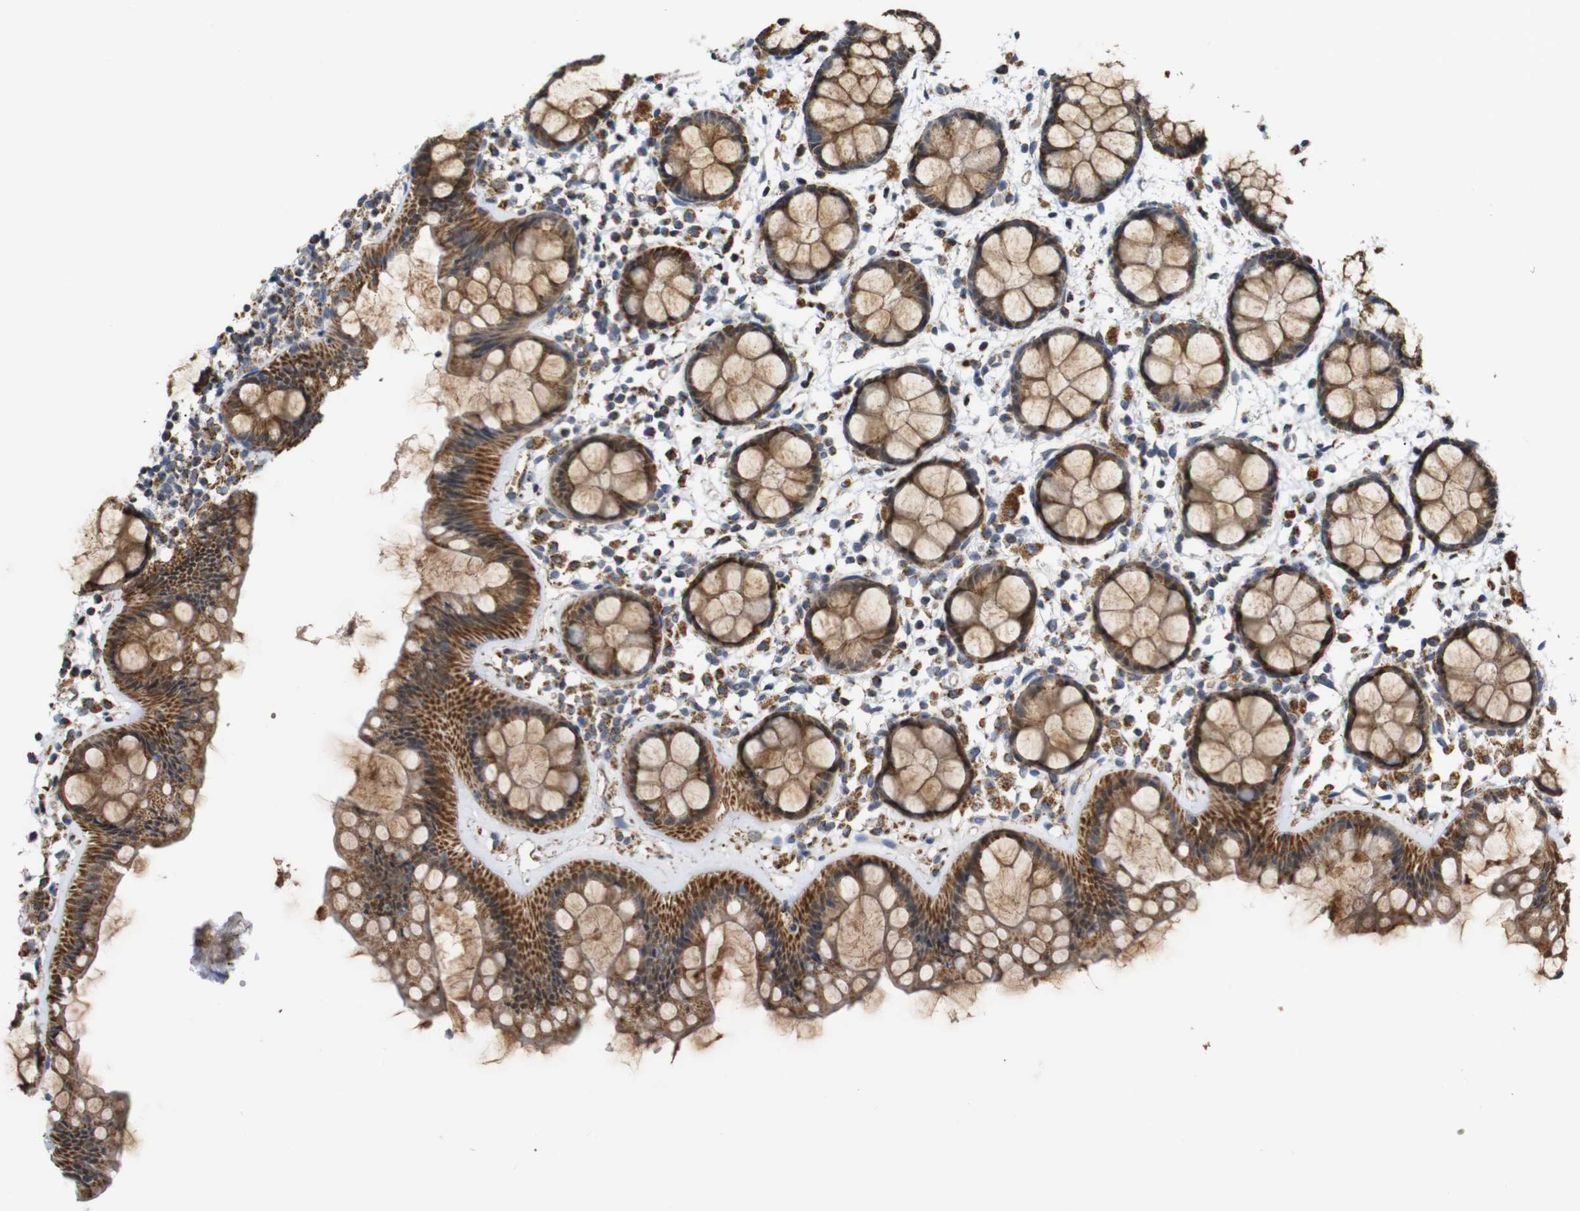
{"staining": {"intensity": "strong", "quantity": ">75%", "location": "cytoplasmic/membranous"}, "tissue": "rectum", "cell_type": "Glandular cells", "image_type": "normal", "snomed": [{"axis": "morphology", "description": "Normal tissue, NOS"}, {"axis": "topography", "description": "Rectum"}], "caption": "The immunohistochemical stain highlights strong cytoplasmic/membranous positivity in glandular cells of normal rectum. (Brightfield microscopy of DAB IHC at high magnification).", "gene": "NR3C2", "patient": {"sex": "female", "age": 66}}